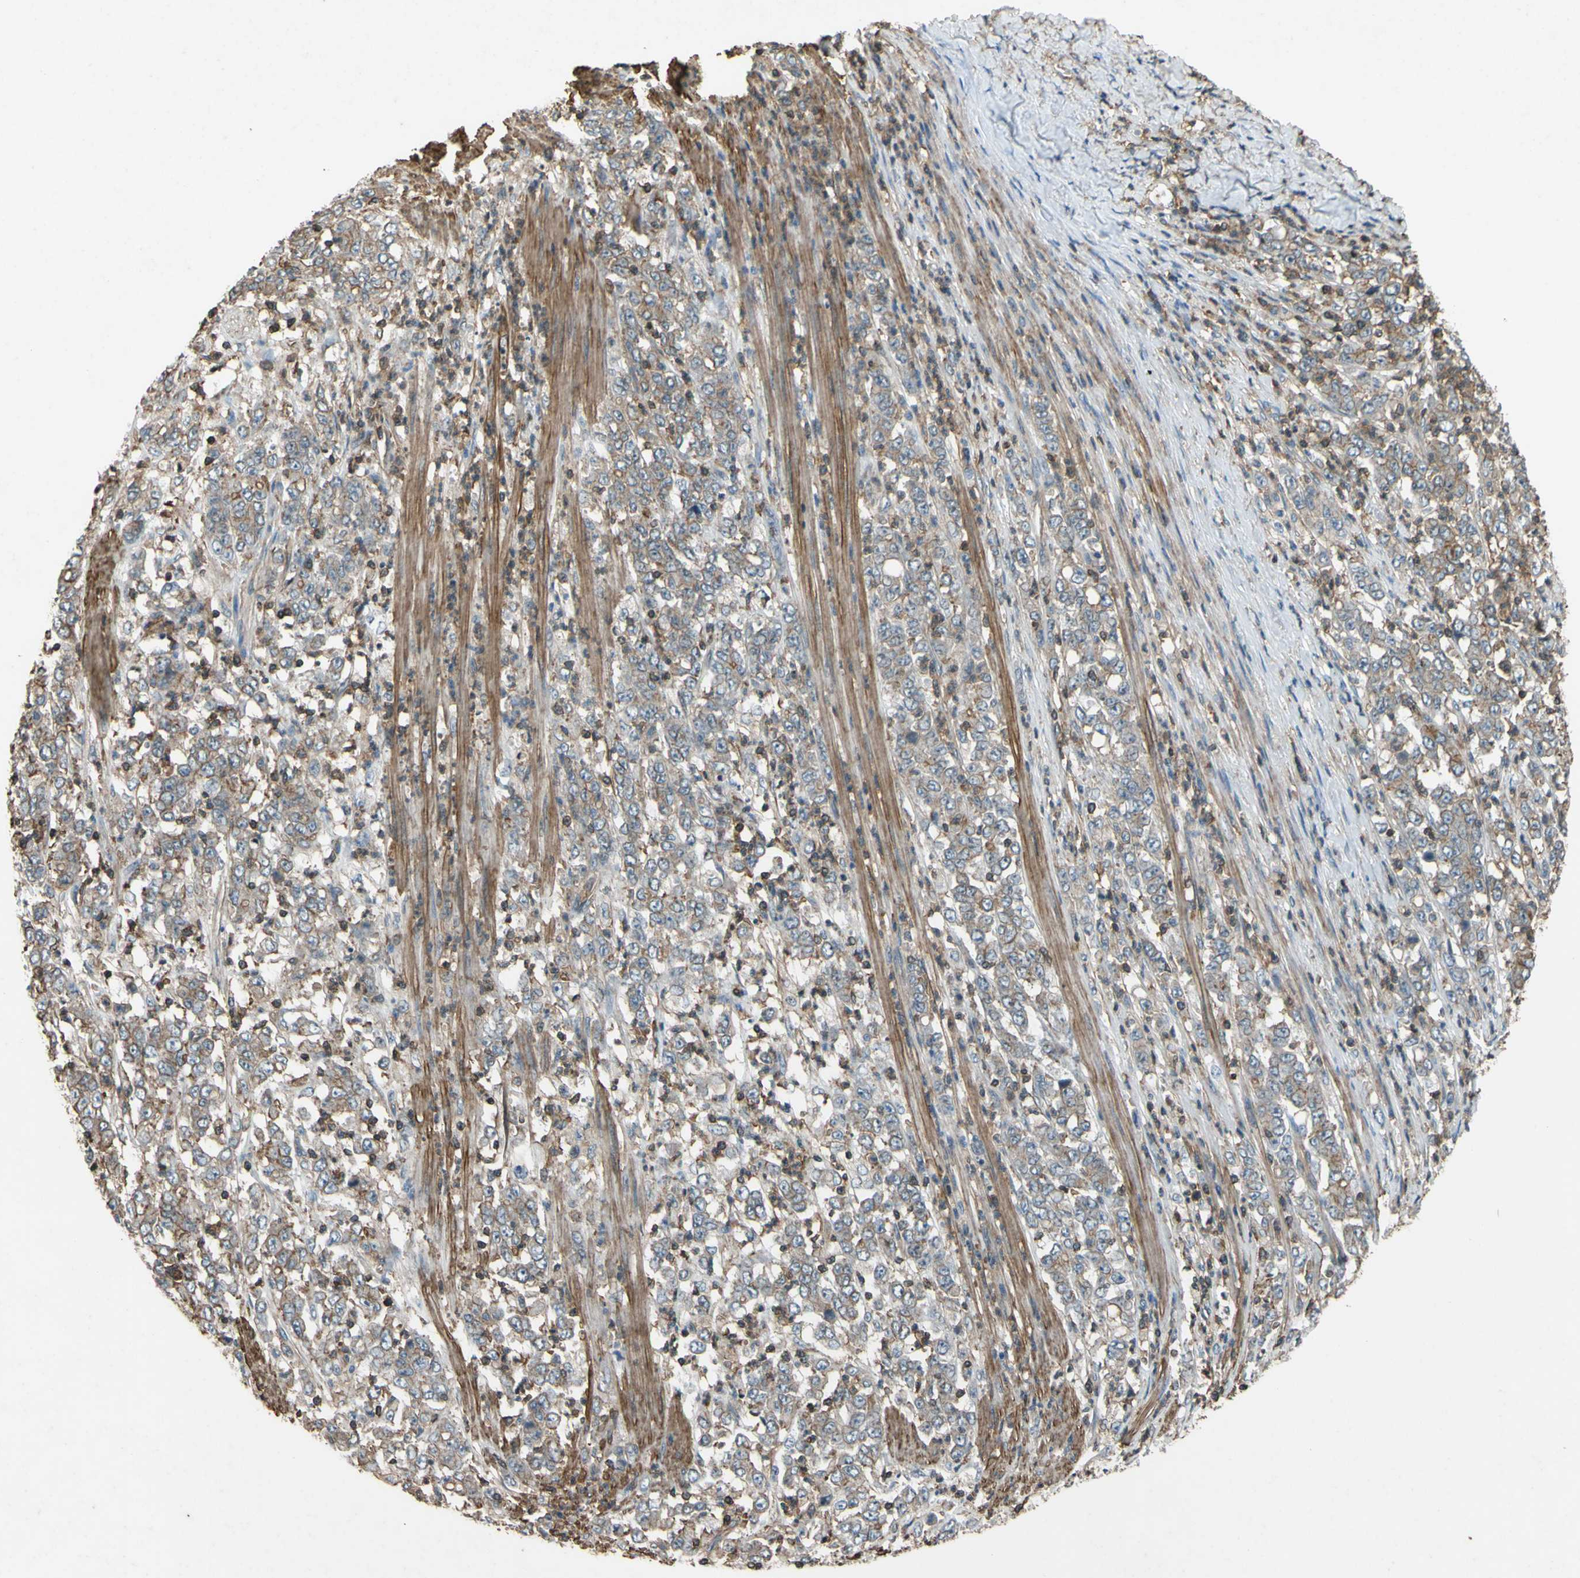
{"staining": {"intensity": "moderate", "quantity": "25%-75%", "location": "cytoplasmic/membranous"}, "tissue": "stomach cancer", "cell_type": "Tumor cells", "image_type": "cancer", "snomed": [{"axis": "morphology", "description": "Adenocarcinoma, NOS"}, {"axis": "topography", "description": "Stomach, lower"}], "caption": "The immunohistochemical stain labels moderate cytoplasmic/membranous positivity in tumor cells of stomach adenocarcinoma tissue. Immunohistochemistry stains the protein in brown and the nuclei are stained blue.", "gene": "ADD3", "patient": {"sex": "female", "age": 71}}